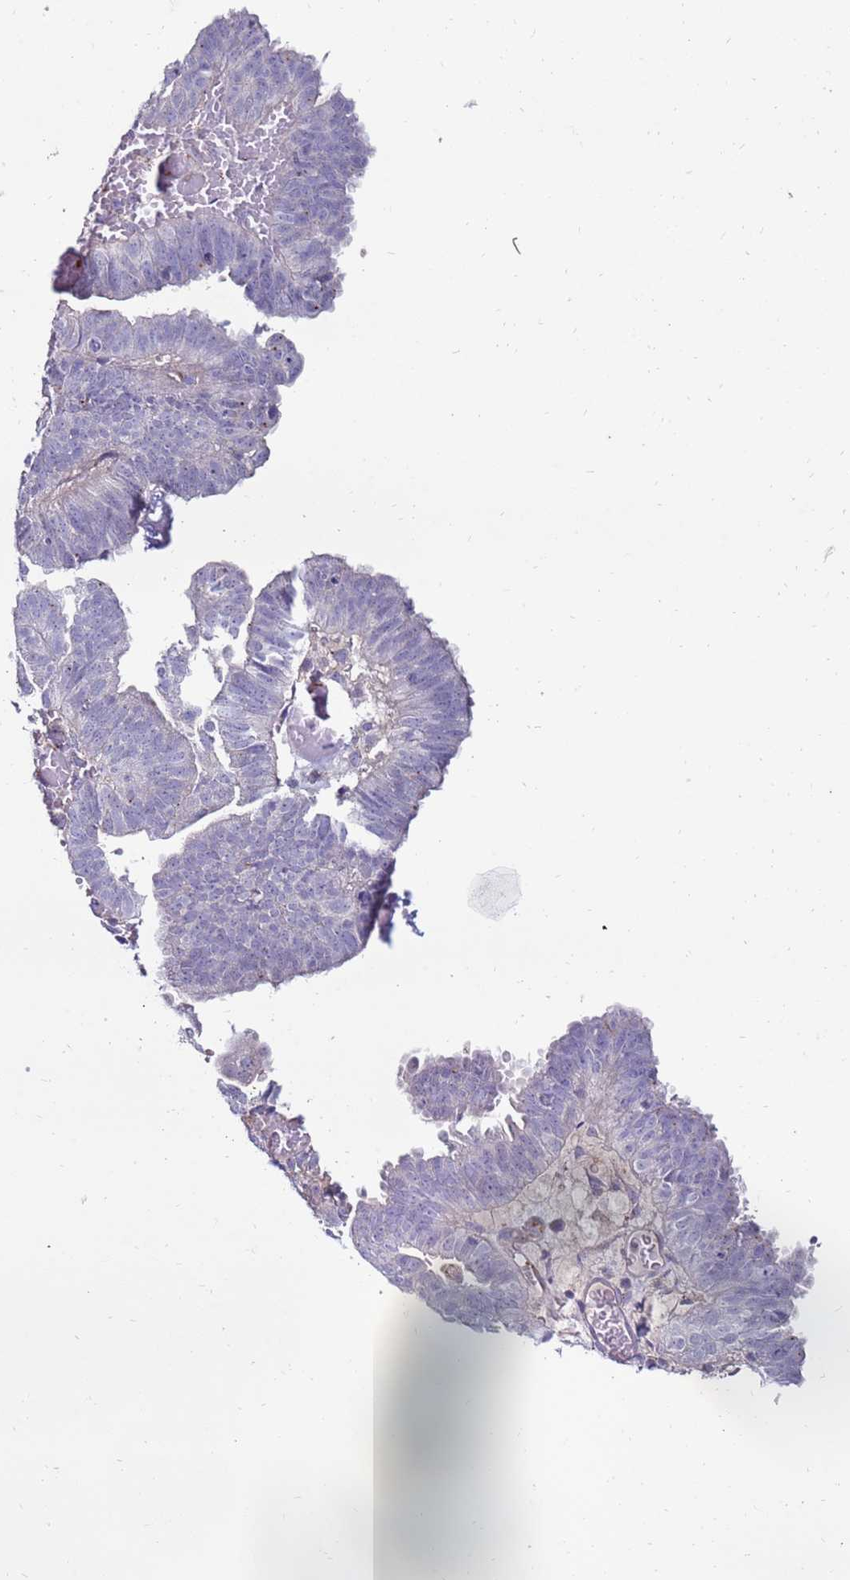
{"staining": {"intensity": "negative", "quantity": "none", "location": "none"}, "tissue": "endometrial cancer", "cell_type": "Tumor cells", "image_type": "cancer", "snomed": [{"axis": "morphology", "description": "Adenocarcinoma, NOS"}, {"axis": "topography", "description": "Uterus"}], "caption": "Tumor cells show no significant expression in endometrial cancer. (Stains: DAB immunohistochemistry (IHC) with hematoxylin counter stain, Microscopy: brightfield microscopy at high magnification).", "gene": "CLEC4M", "patient": {"sex": "female", "age": 77}}